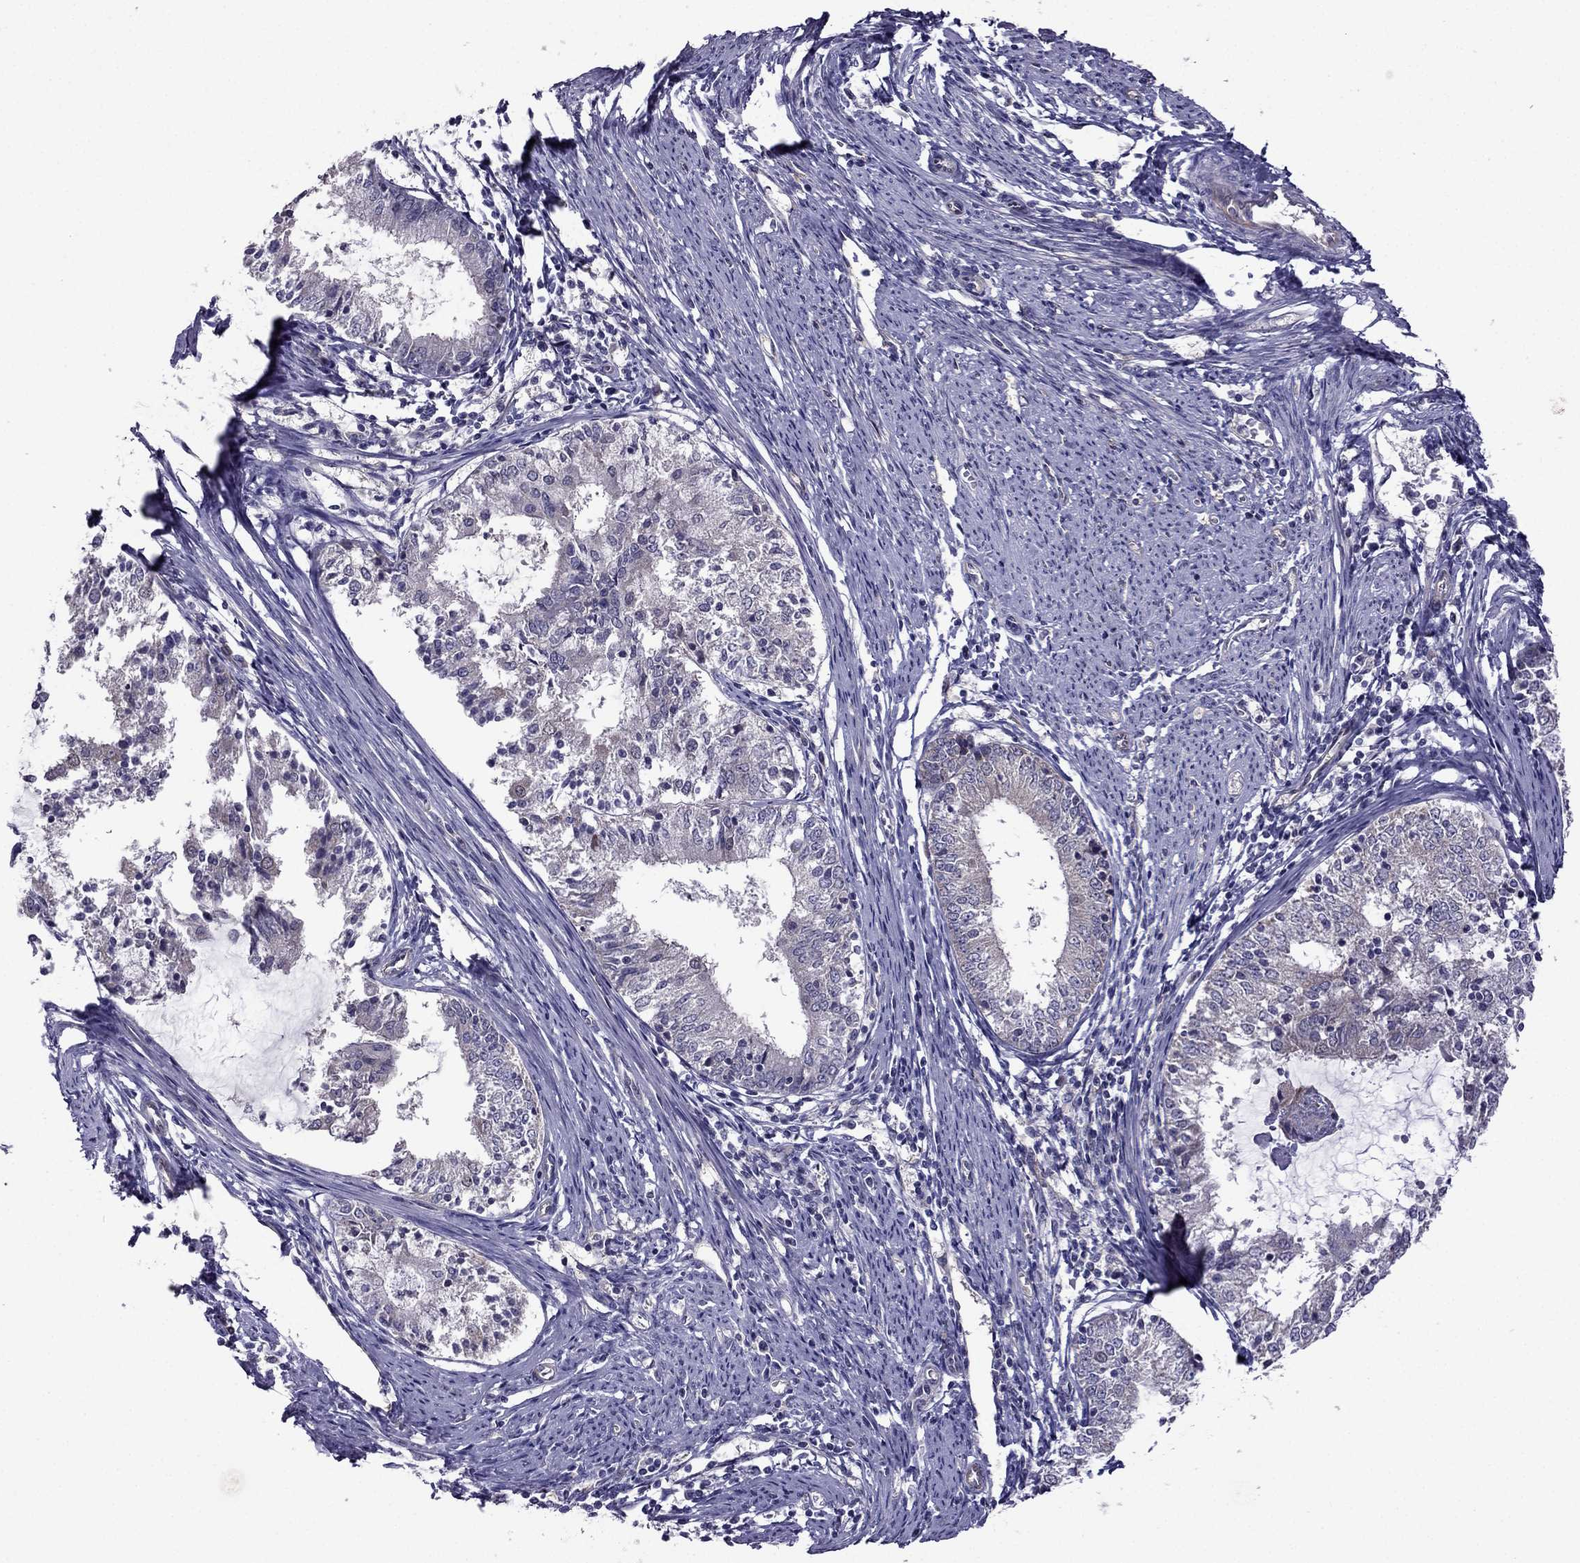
{"staining": {"intensity": "negative", "quantity": "none", "location": "none"}, "tissue": "endometrial cancer", "cell_type": "Tumor cells", "image_type": "cancer", "snomed": [{"axis": "morphology", "description": "Adenocarcinoma, NOS"}, {"axis": "topography", "description": "Endometrium"}], "caption": "Immunohistochemistry photomicrograph of neoplastic tissue: human endometrial cancer (adenocarcinoma) stained with DAB exhibits no significant protein staining in tumor cells.", "gene": "CDK5", "patient": {"sex": "female", "age": 57}}